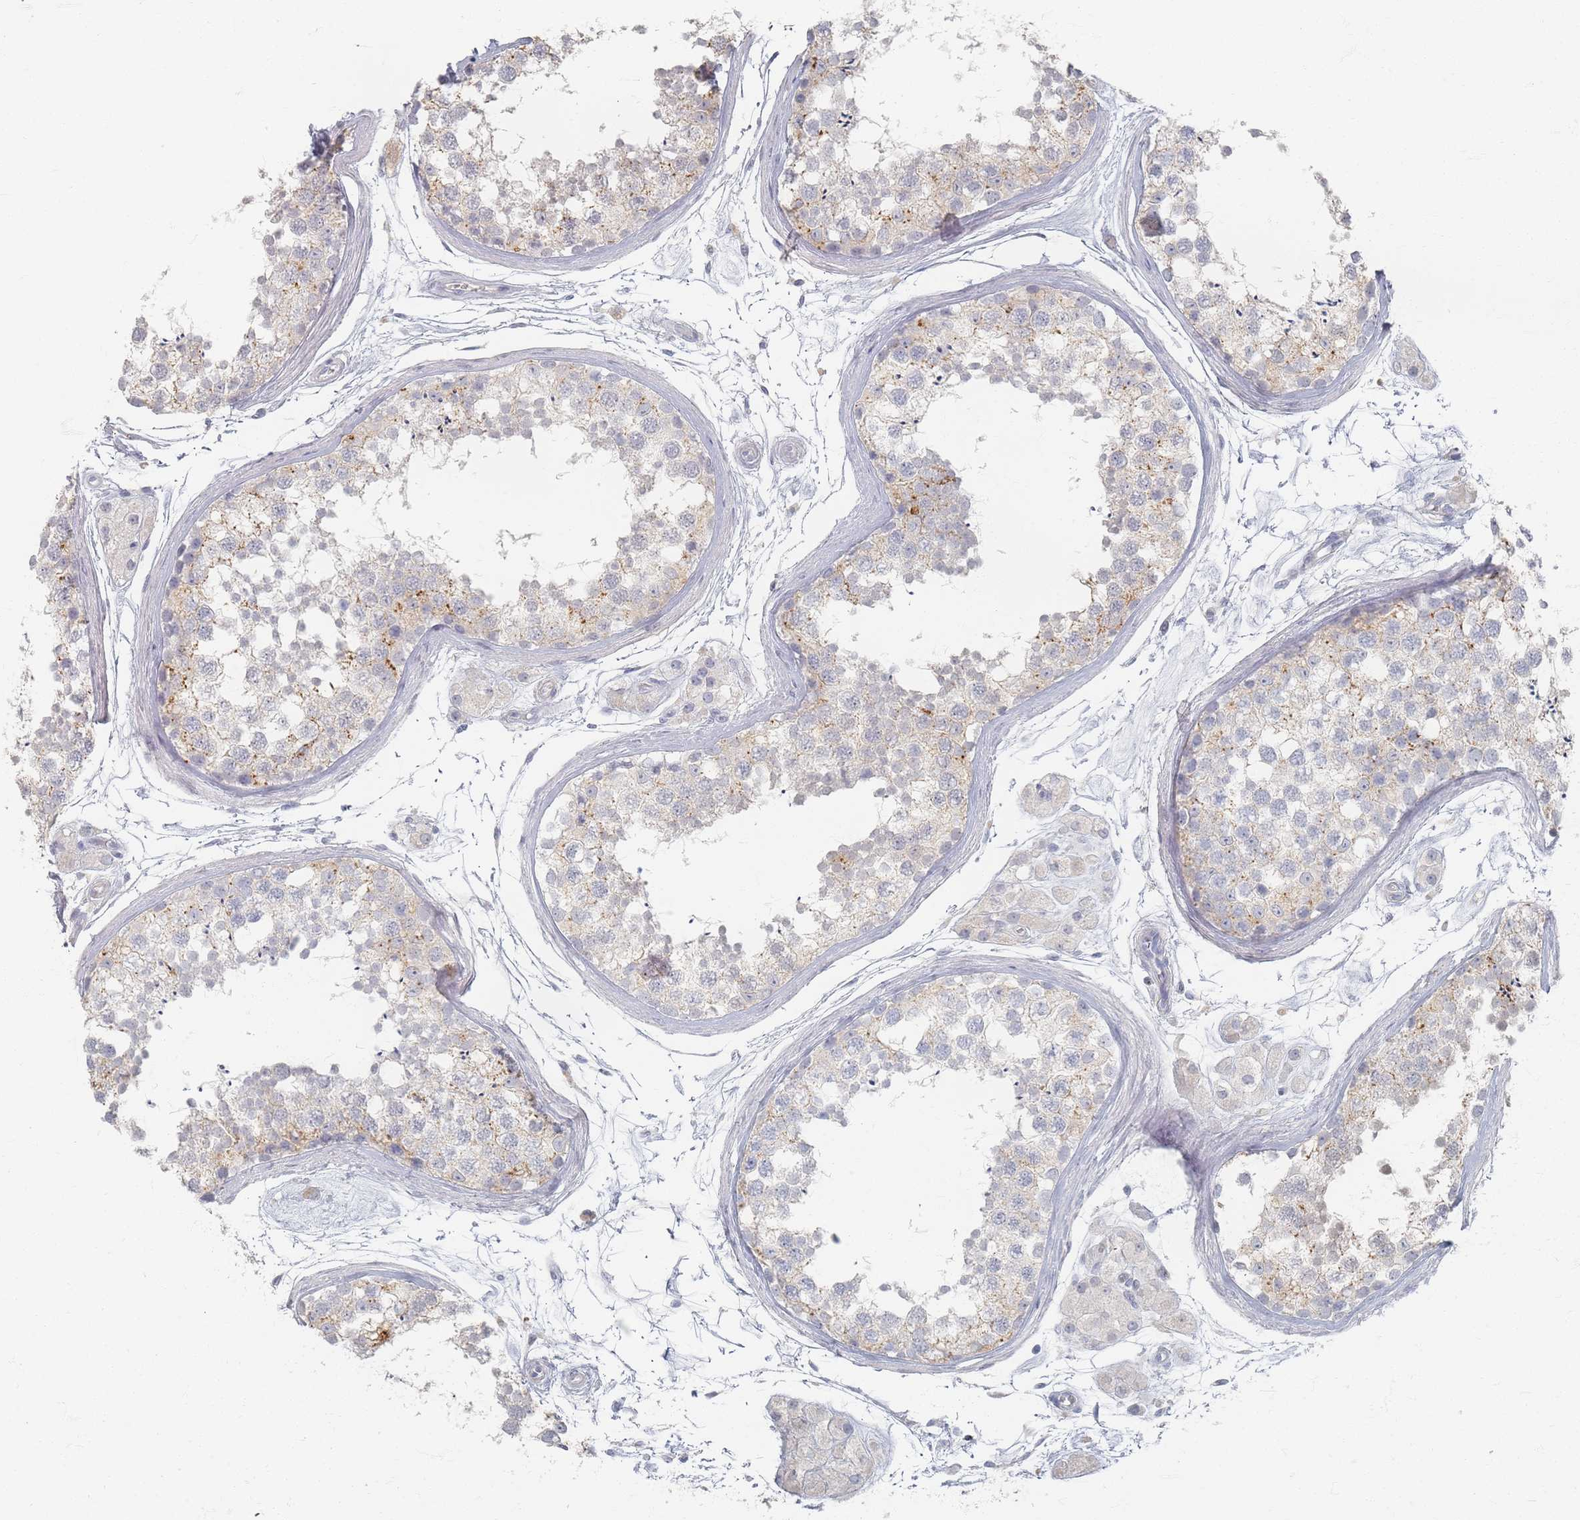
{"staining": {"intensity": "strong", "quantity": "25%-75%", "location": "cytoplasmic/membranous"}, "tissue": "testis", "cell_type": "Cells in seminiferous ducts", "image_type": "normal", "snomed": [{"axis": "morphology", "description": "Normal tissue, NOS"}, {"axis": "topography", "description": "Testis"}], "caption": "Immunohistochemical staining of normal human testis shows high levels of strong cytoplasmic/membranous staining in about 25%-75% of cells in seminiferous ducts.", "gene": "ENSG00000251357", "patient": {"sex": "male", "age": 56}}